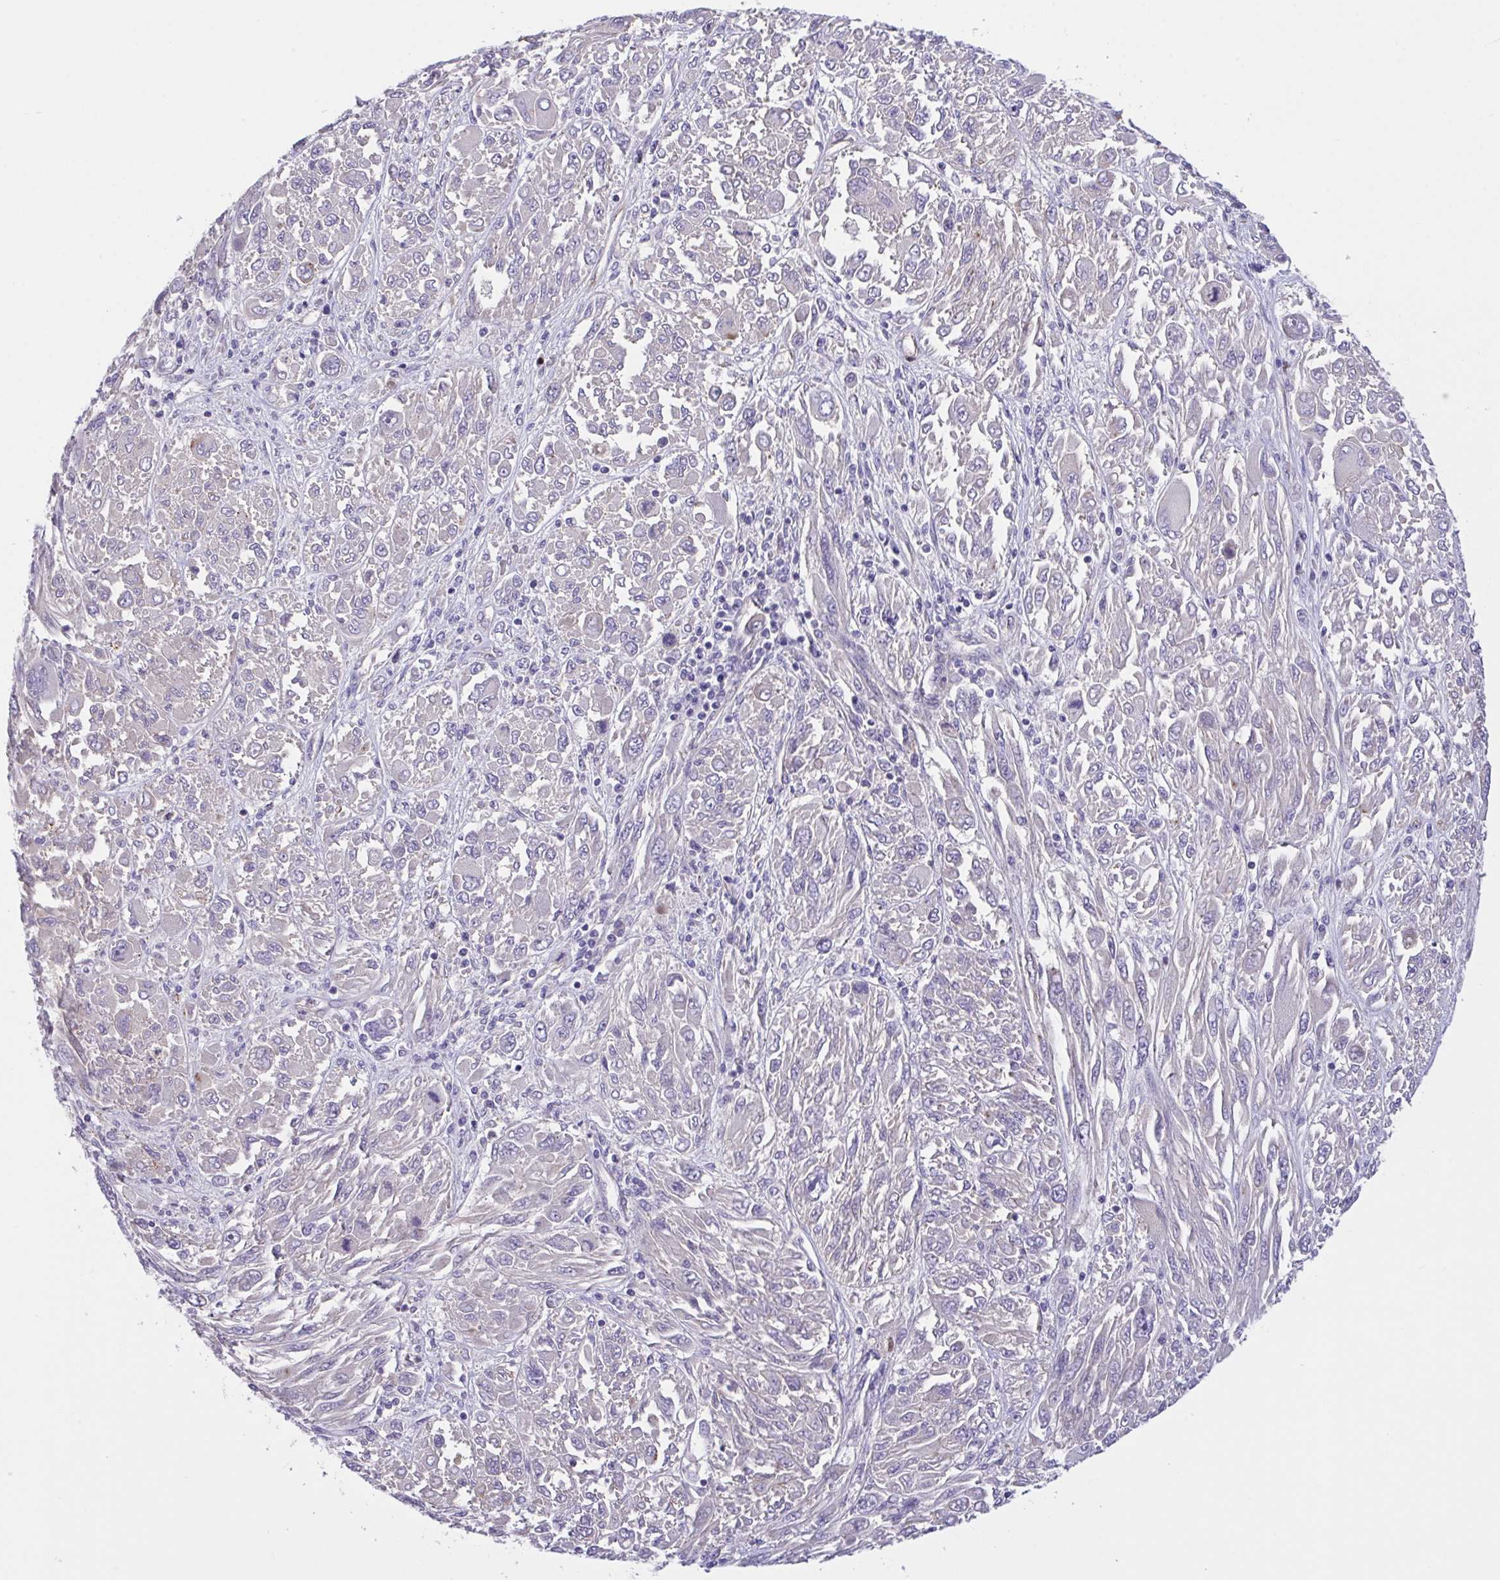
{"staining": {"intensity": "negative", "quantity": "none", "location": "none"}, "tissue": "melanoma", "cell_type": "Tumor cells", "image_type": "cancer", "snomed": [{"axis": "morphology", "description": "Malignant melanoma, NOS"}, {"axis": "topography", "description": "Skin"}], "caption": "IHC photomicrograph of neoplastic tissue: malignant melanoma stained with DAB reveals no significant protein expression in tumor cells.", "gene": "RHOXF1", "patient": {"sex": "female", "age": 91}}